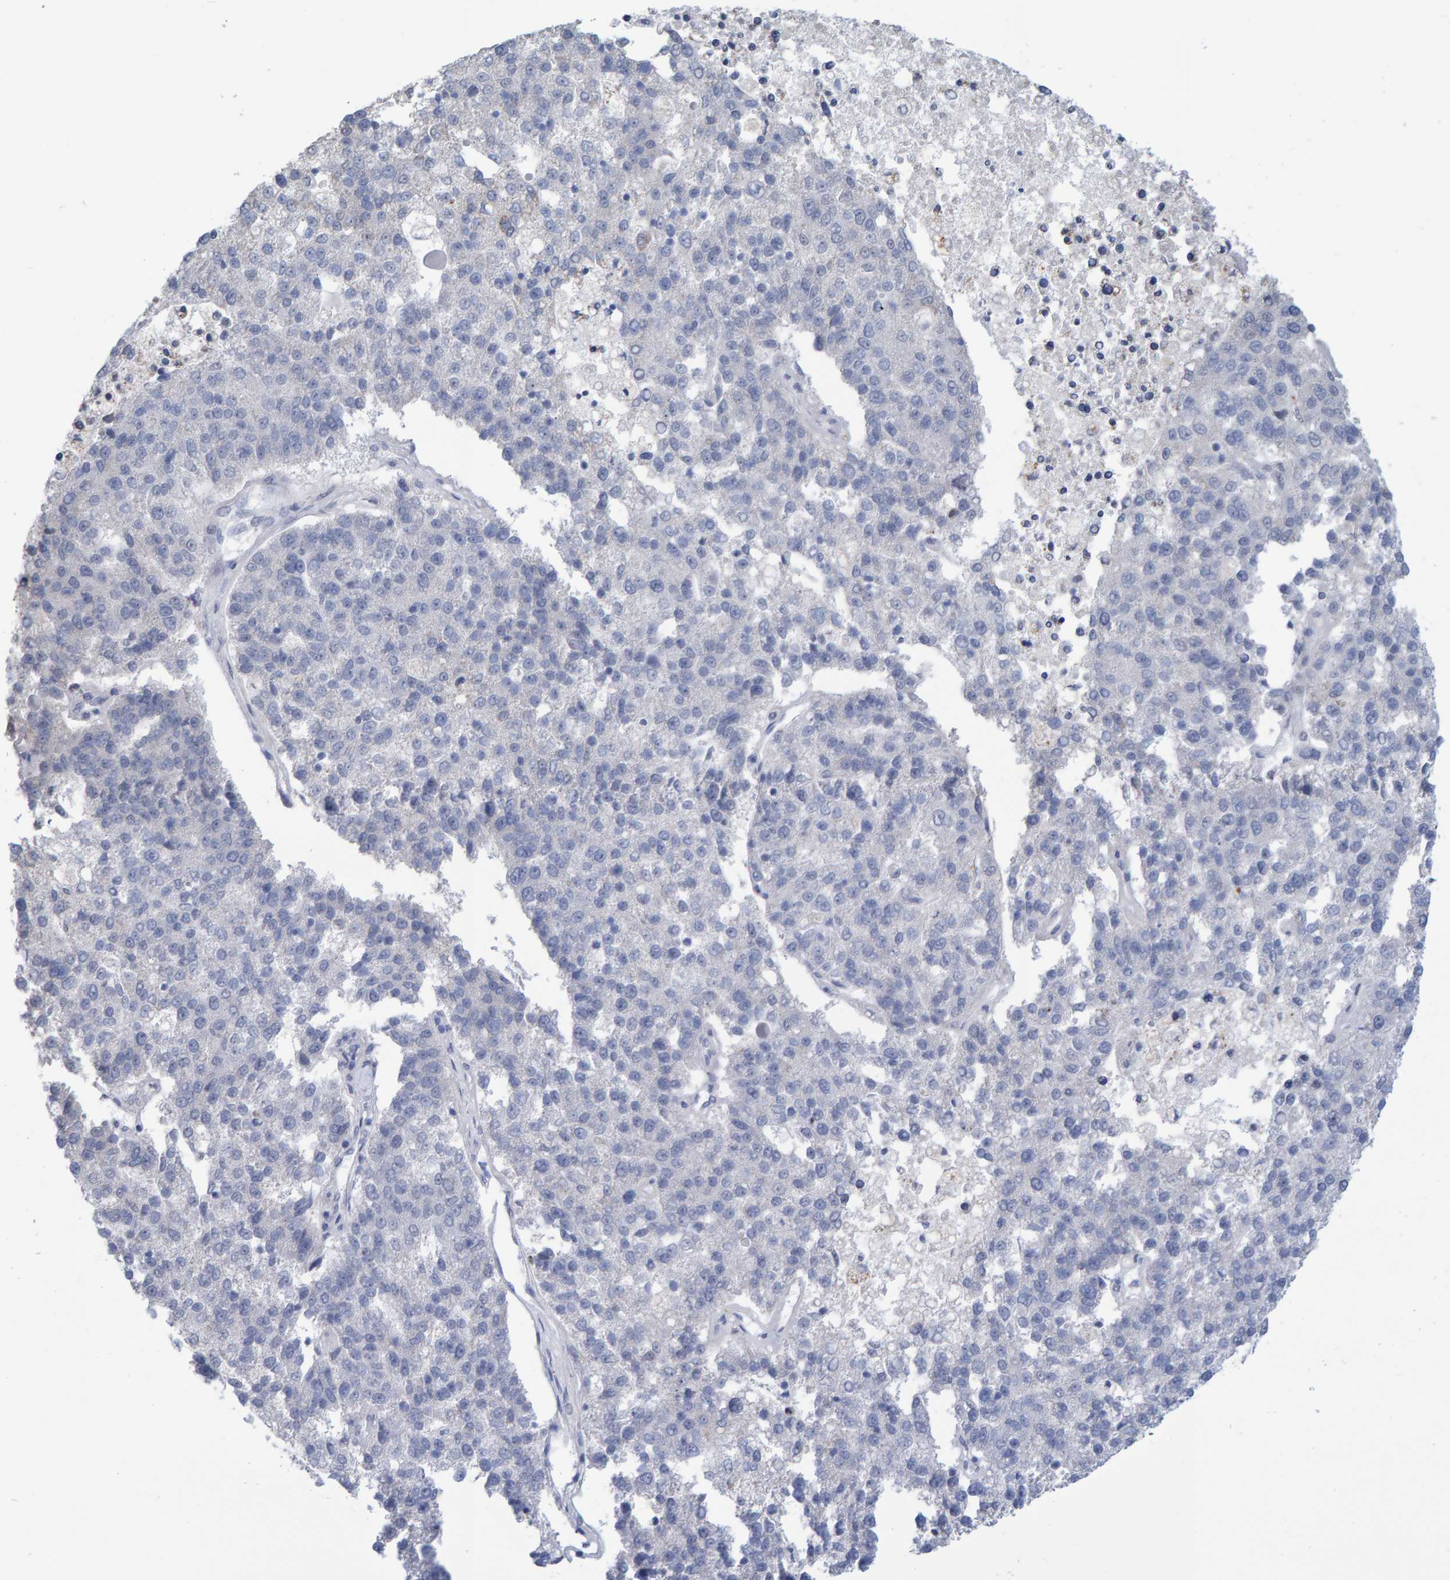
{"staining": {"intensity": "negative", "quantity": "none", "location": "none"}, "tissue": "pancreatic cancer", "cell_type": "Tumor cells", "image_type": "cancer", "snomed": [{"axis": "morphology", "description": "Adenocarcinoma, NOS"}, {"axis": "topography", "description": "Pancreas"}], "caption": "Pancreatic cancer was stained to show a protein in brown. There is no significant expression in tumor cells. (Stains: DAB immunohistochemistry (IHC) with hematoxylin counter stain, Microscopy: brightfield microscopy at high magnification).", "gene": "USP43", "patient": {"sex": "female", "age": 61}}